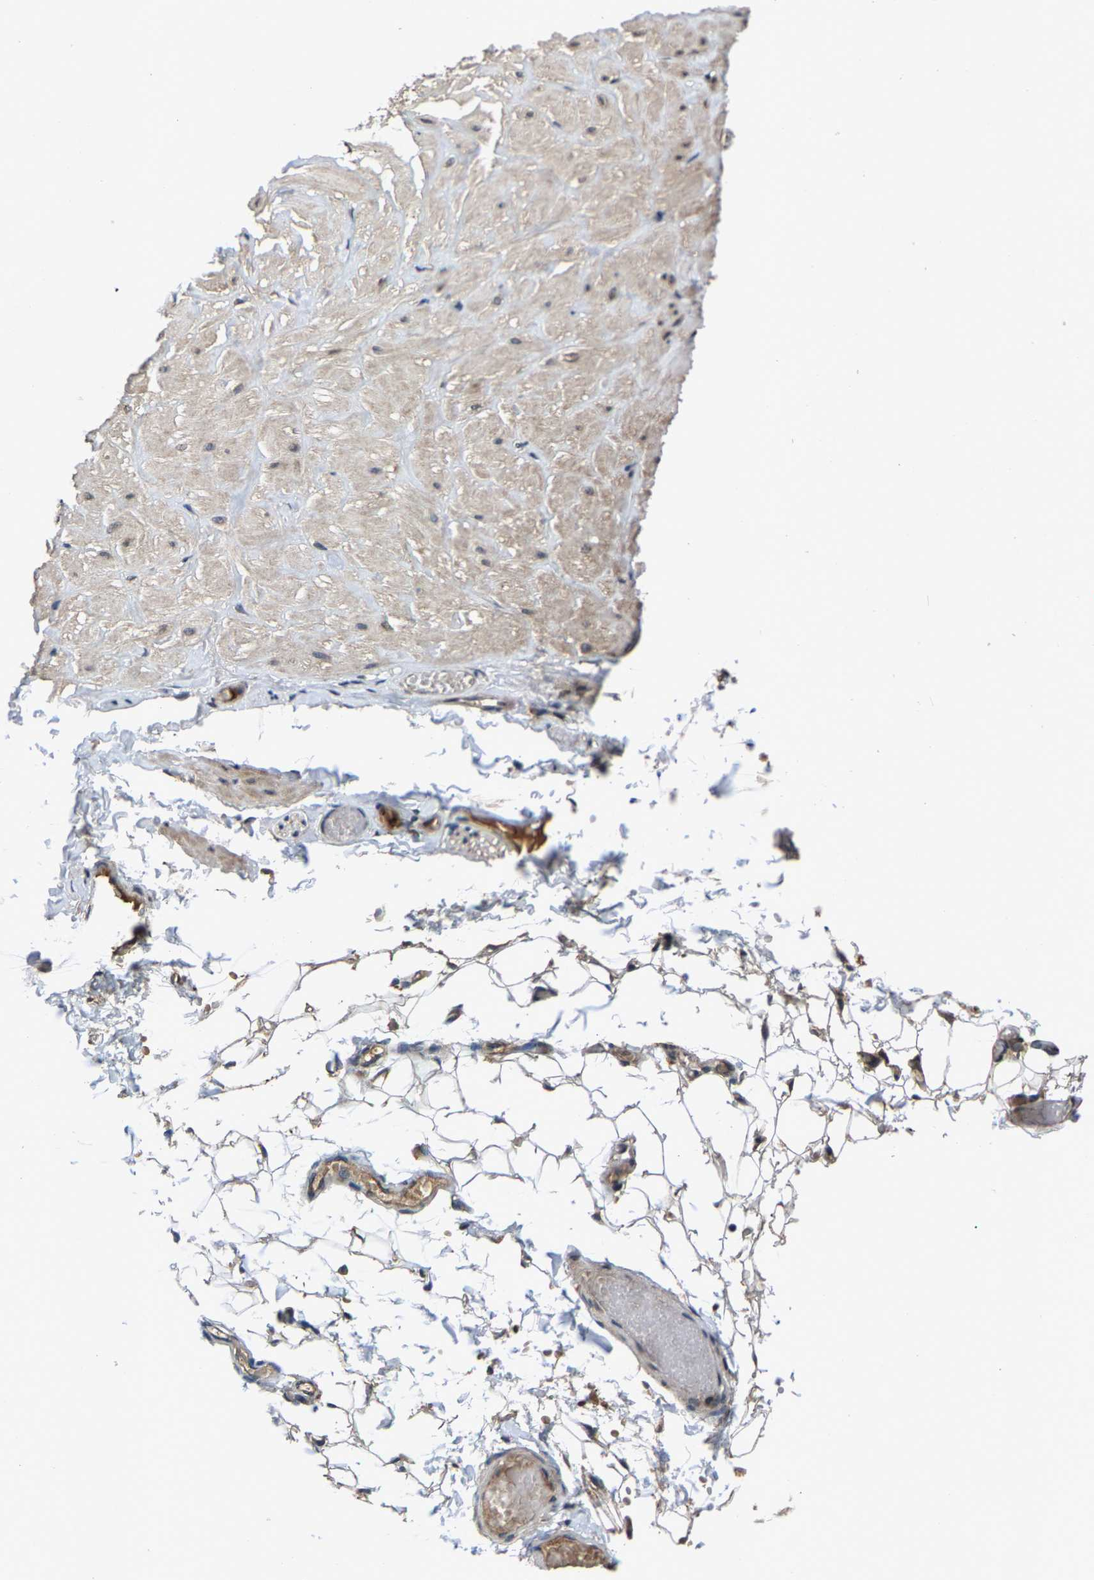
{"staining": {"intensity": "weak", "quantity": ">75%", "location": "cytoplasmic/membranous"}, "tissue": "adipose tissue", "cell_type": "Adipocytes", "image_type": "normal", "snomed": [{"axis": "morphology", "description": "Normal tissue, NOS"}, {"axis": "topography", "description": "Adipose tissue"}, {"axis": "topography", "description": "Vascular tissue"}, {"axis": "topography", "description": "Peripheral nerve tissue"}], "caption": "Immunohistochemical staining of normal adipose tissue reveals low levels of weak cytoplasmic/membranous positivity in approximately >75% of adipocytes.", "gene": "HUWE1", "patient": {"sex": "male", "age": 25}}